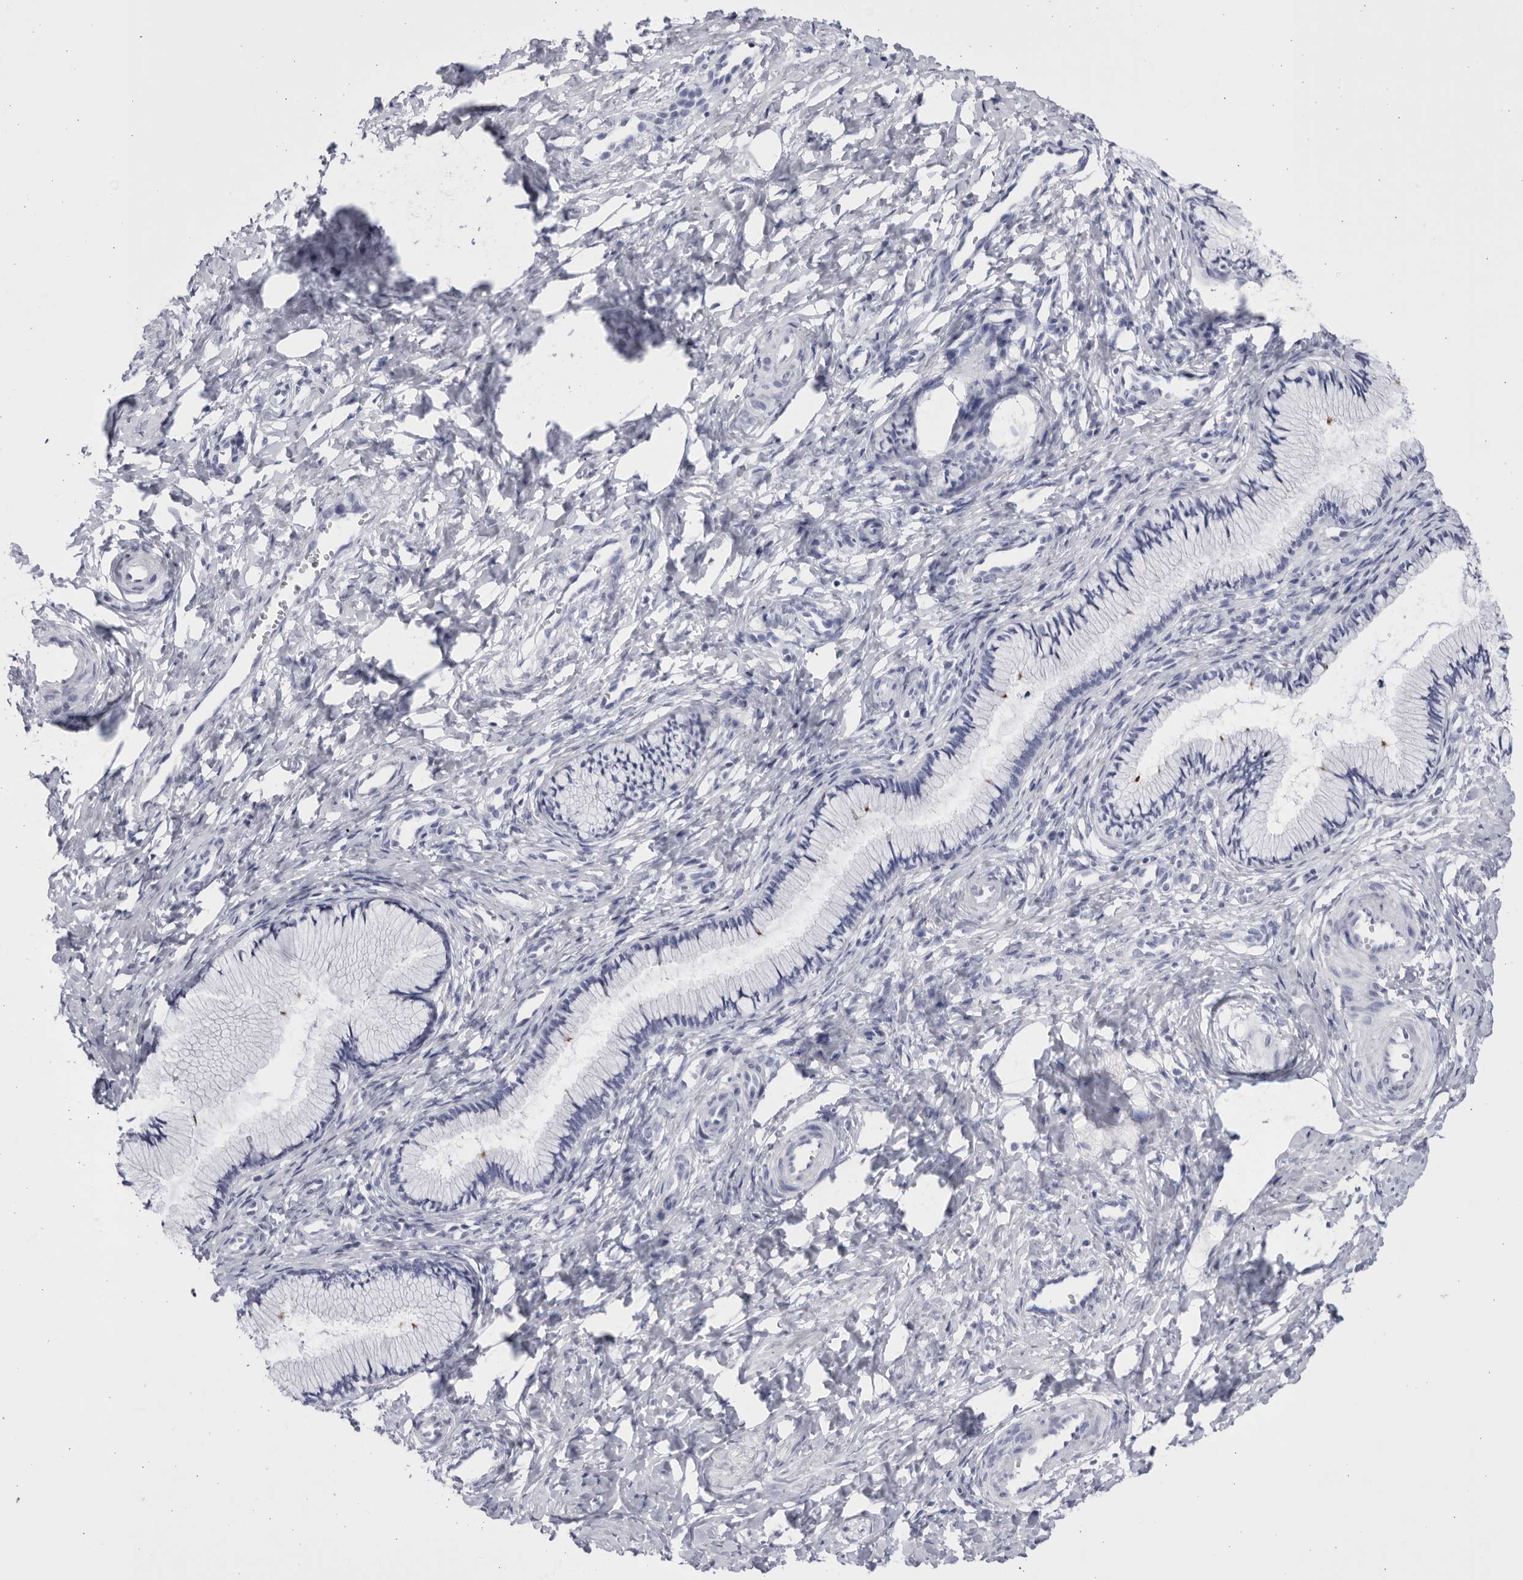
{"staining": {"intensity": "moderate", "quantity": "<25%", "location": "none"}, "tissue": "cervix", "cell_type": "Glandular cells", "image_type": "normal", "snomed": [{"axis": "morphology", "description": "Normal tissue, NOS"}, {"axis": "topography", "description": "Cervix"}], "caption": "Immunohistochemistry (IHC) (DAB) staining of unremarkable cervix shows moderate None protein expression in about <25% of glandular cells.", "gene": "CCDC181", "patient": {"sex": "female", "age": 27}}